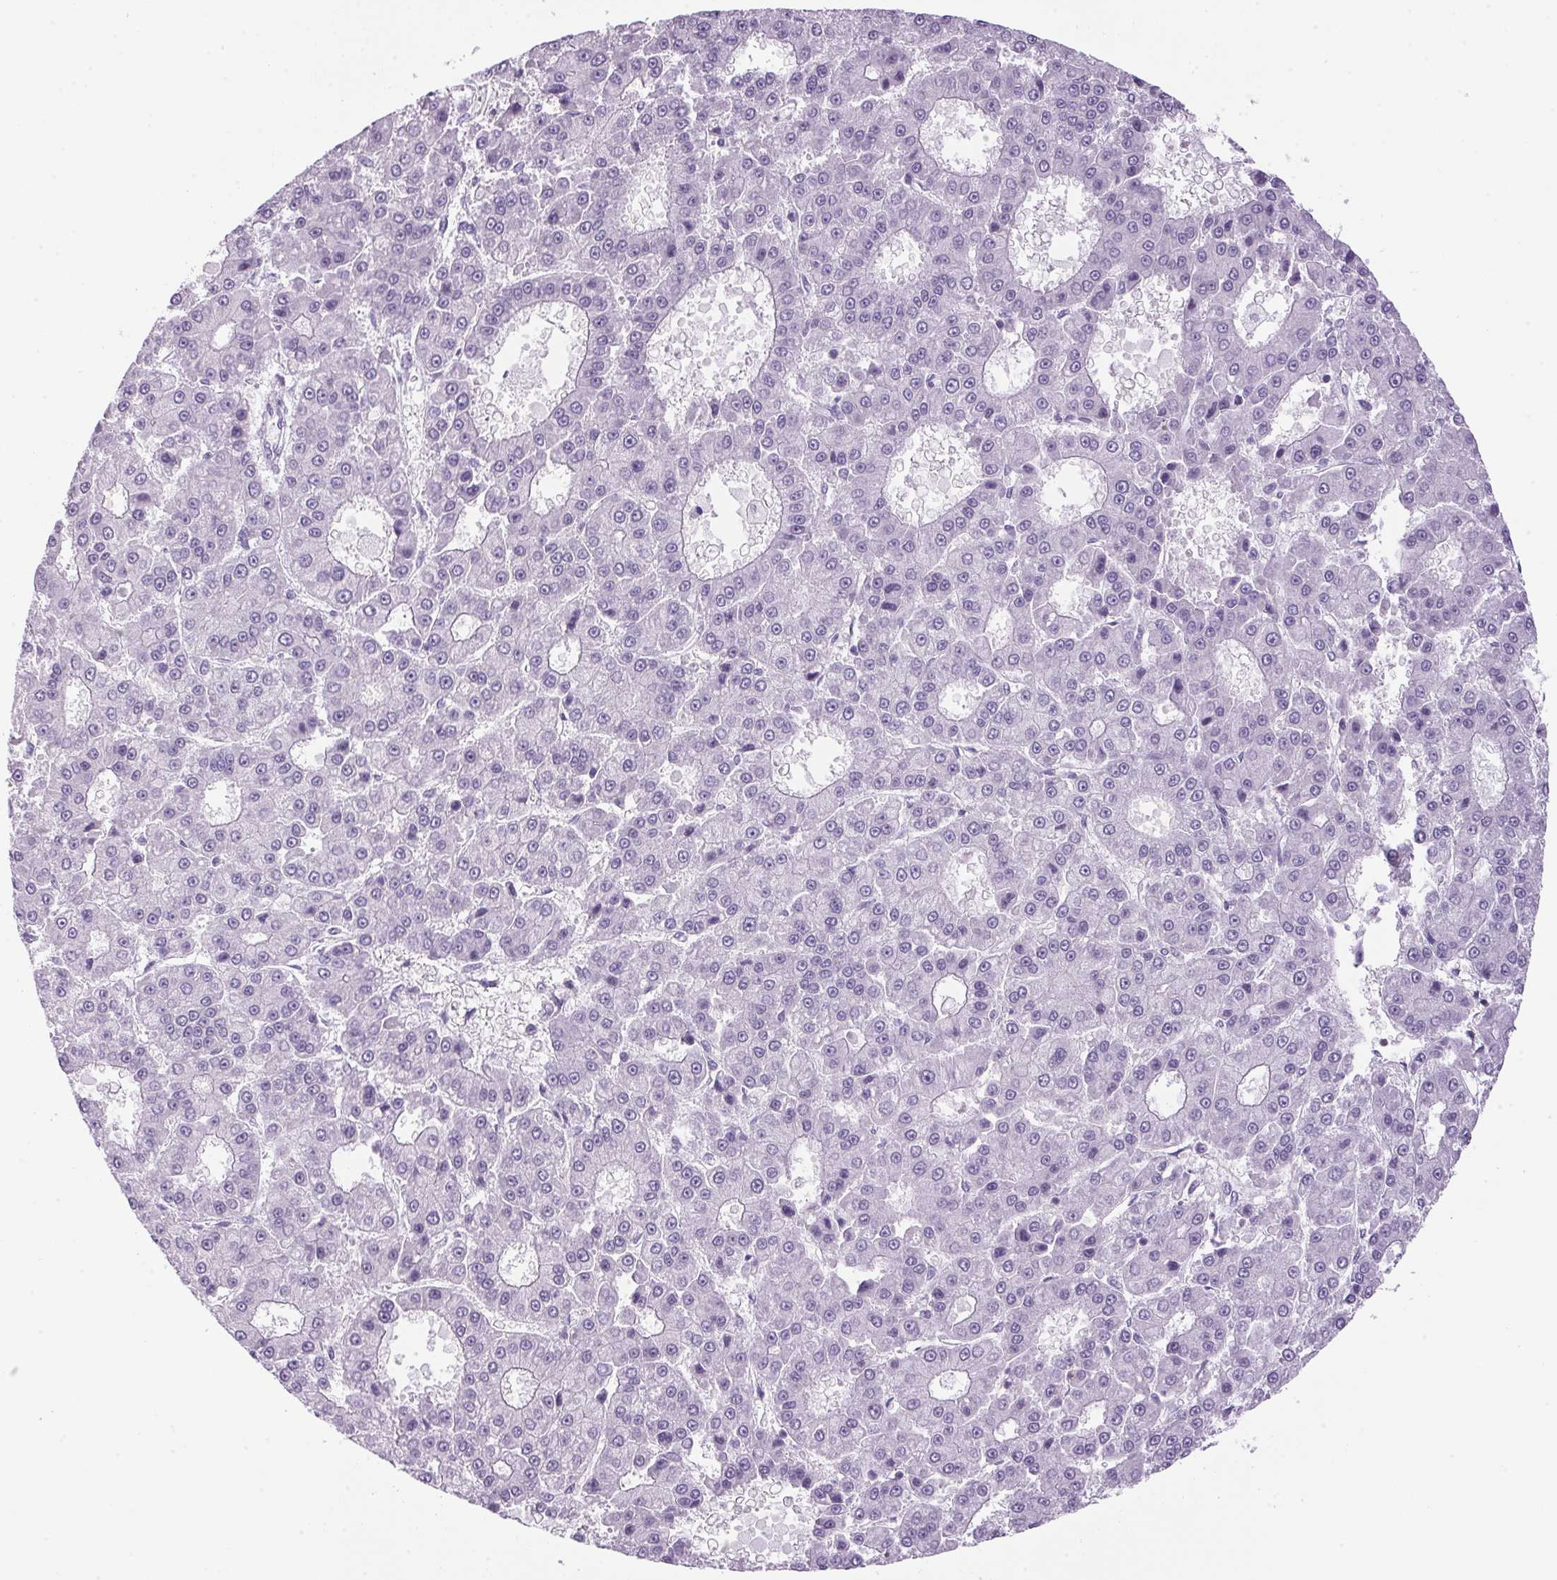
{"staining": {"intensity": "negative", "quantity": "none", "location": "none"}, "tissue": "liver cancer", "cell_type": "Tumor cells", "image_type": "cancer", "snomed": [{"axis": "morphology", "description": "Carcinoma, Hepatocellular, NOS"}, {"axis": "topography", "description": "Liver"}], "caption": "Liver hepatocellular carcinoma was stained to show a protein in brown. There is no significant expression in tumor cells.", "gene": "S100A2", "patient": {"sex": "male", "age": 70}}